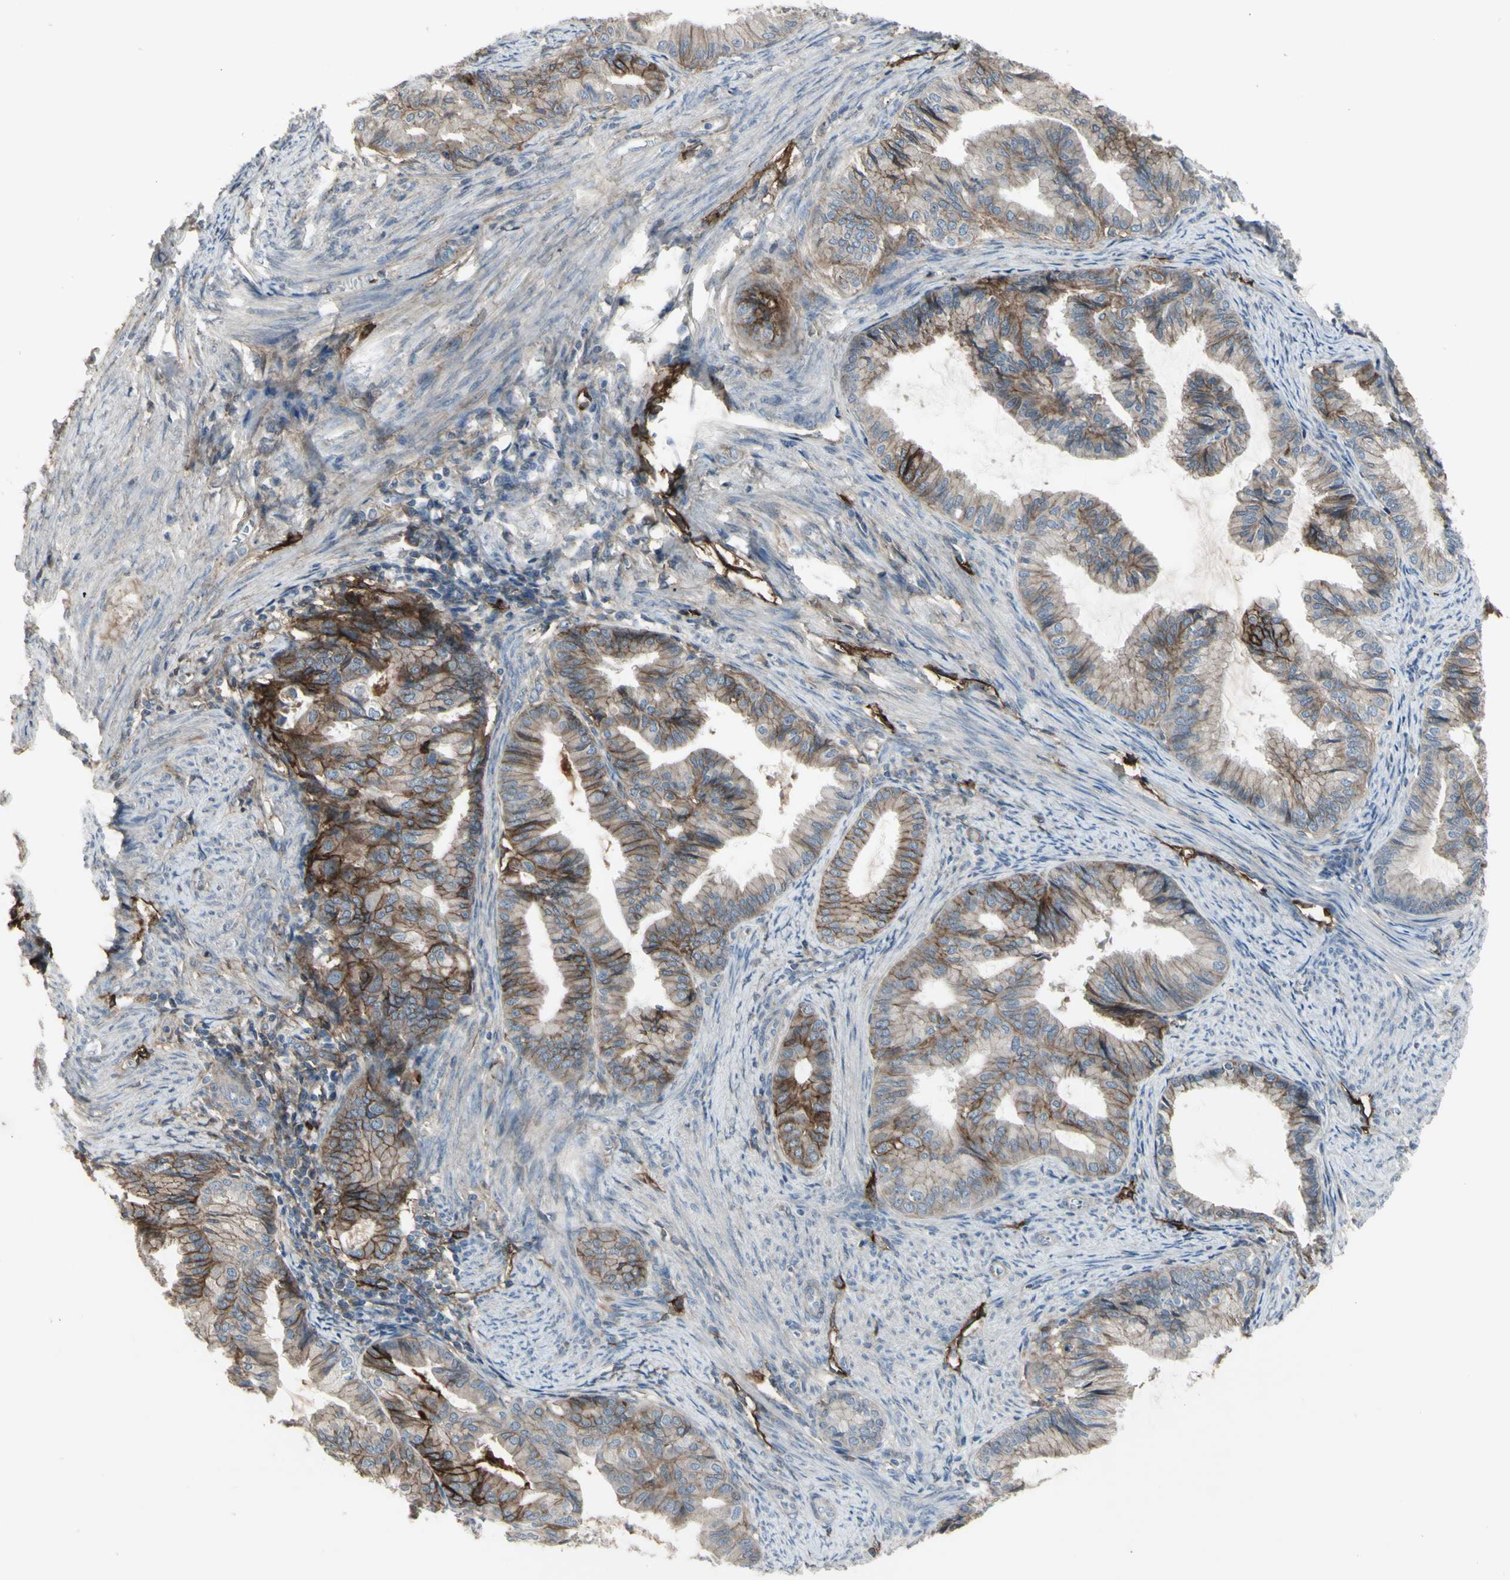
{"staining": {"intensity": "moderate", "quantity": "25%-75%", "location": "cytoplasmic/membranous"}, "tissue": "endometrial cancer", "cell_type": "Tumor cells", "image_type": "cancer", "snomed": [{"axis": "morphology", "description": "Adenocarcinoma, NOS"}, {"axis": "topography", "description": "Endometrium"}], "caption": "Endometrial cancer (adenocarcinoma) stained with DAB immunohistochemistry reveals medium levels of moderate cytoplasmic/membranous expression in approximately 25%-75% of tumor cells. (brown staining indicates protein expression, while blue staining denotes nuclei).", "gene": "CD276", "patient": {"sex": "female", "age": 86}}